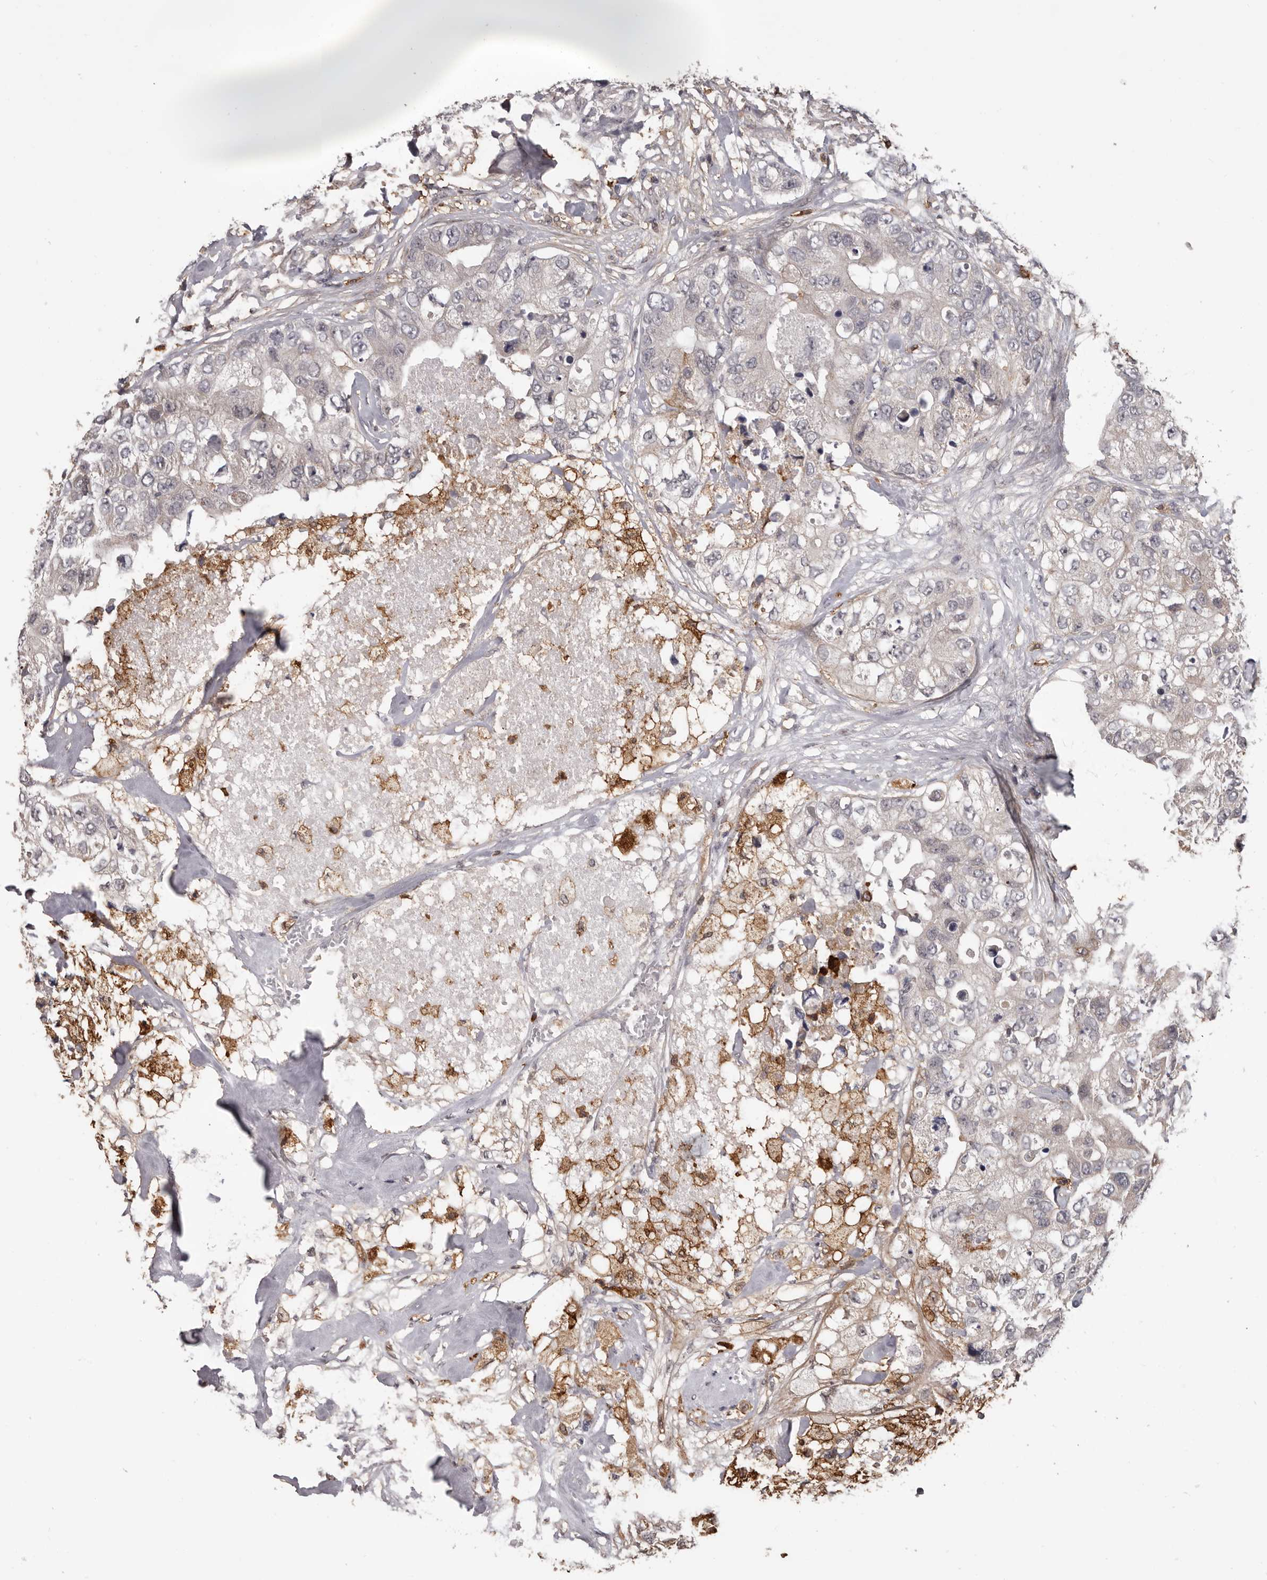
{"staining": {"intensity": "negative", "quantity": "none", "location": "none"}, "tissue": "breast cancer", "cell_type": "Tumor cells", "image_type": "cancer", "snomed": [{"axis": "morphology", "description": "Duct carcinoma"}, {"axis": "topography", "description": "Breast"}], "caption": "High magnification brightfield microscopy of breast cancer stained with DAB (3,3'-diaminobenzidine) (brown) and counterstained with hematoxylin (blue): tumor cells show no significant positivity.", "gene": "PRR12", "patient": {"sex": "female", "age": 62}}